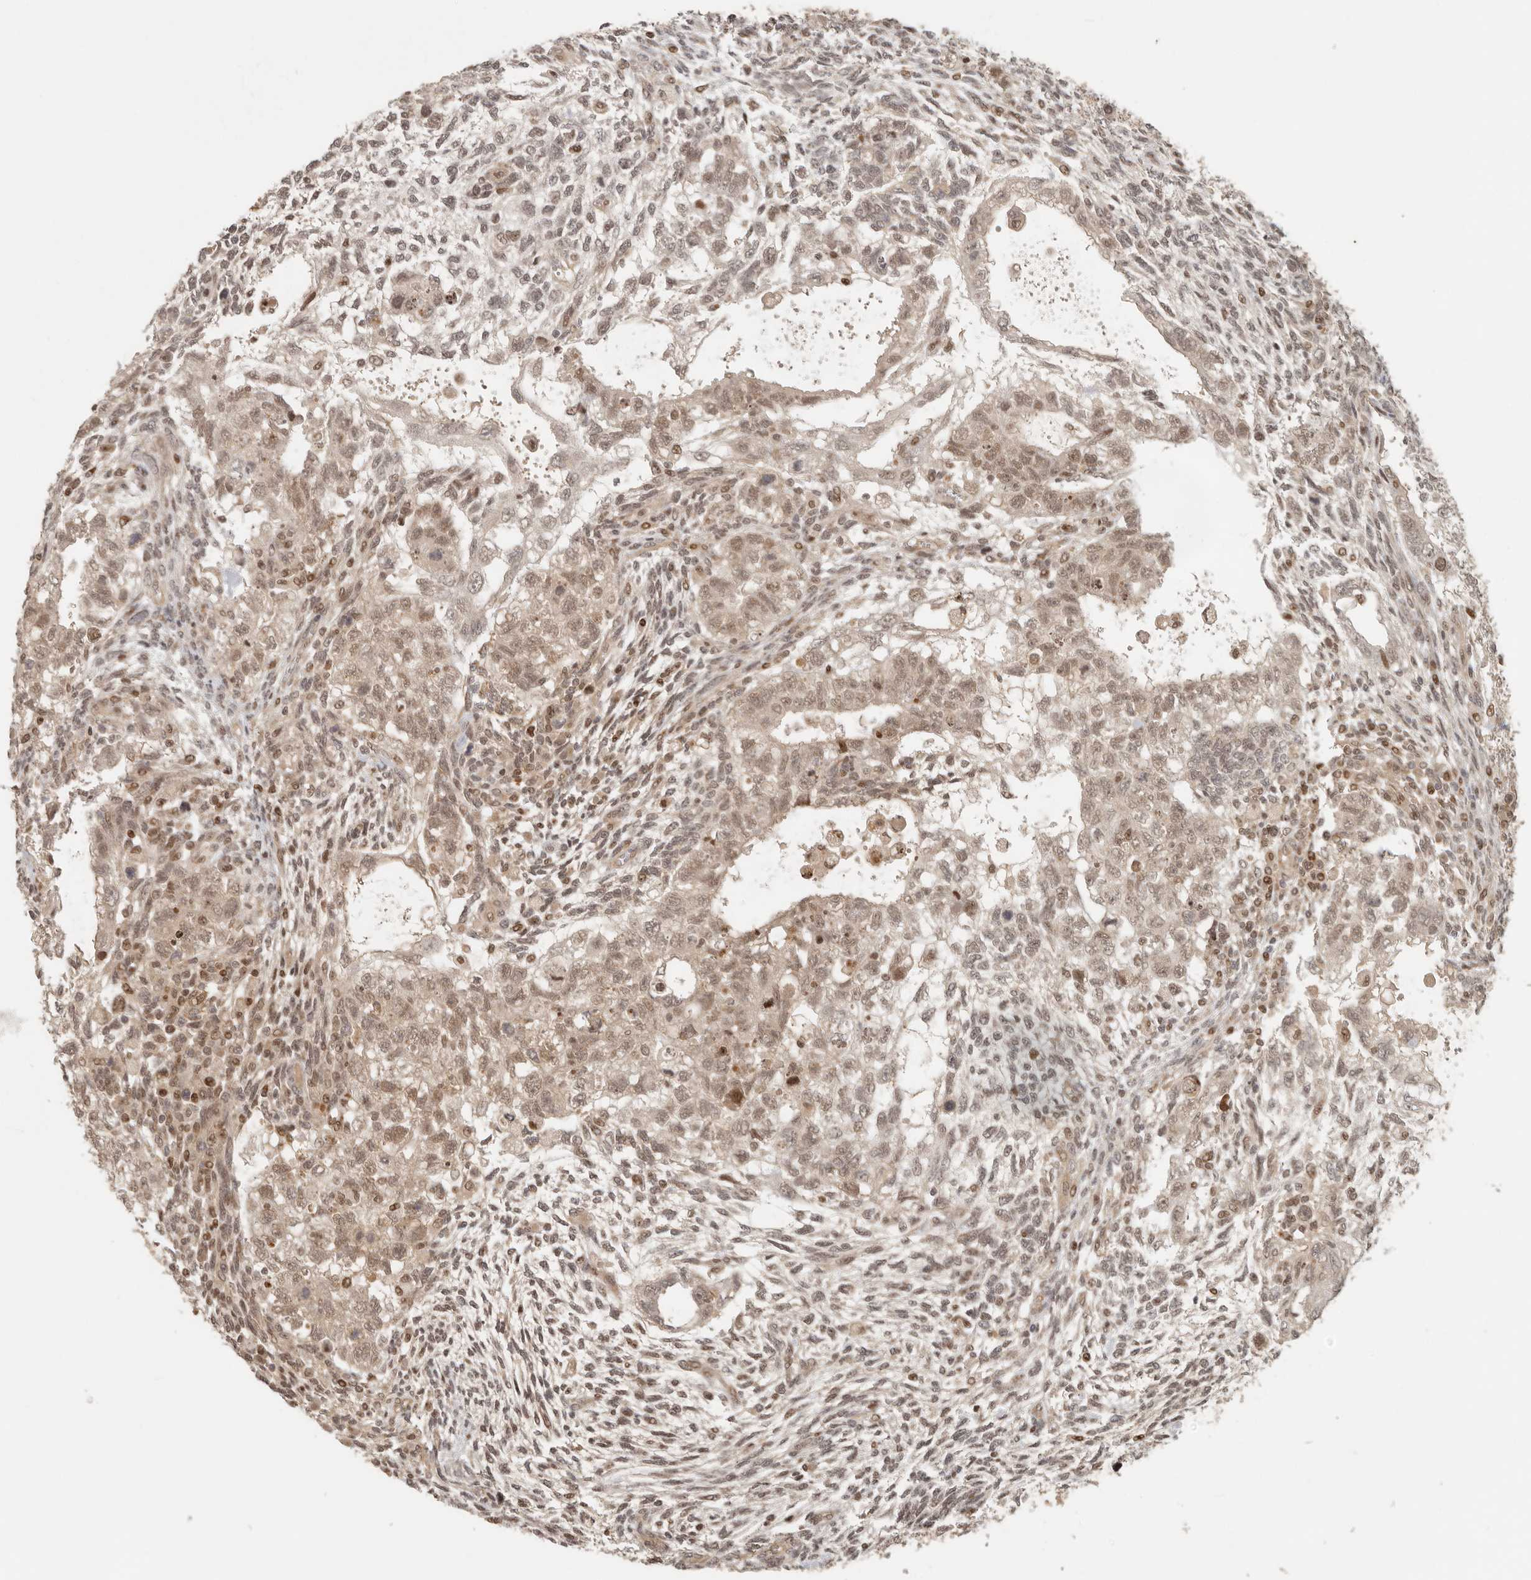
{"staining": {"intensity": "moderate", "quantity": ">75%", "location": "nuclear"}, "tissue": "testis cancer", "cell_type": "Tumor cells", "image_type": "cancer", "snomed": [{"axis": "morphology", "description": "Carcinoma, Embryonal, NOS"}, {"axis": "topography", "description": "Testis"}], "caption": "Testis cancer tissue shows moderate nuclear positivity in approximately >75% of tumor cells", "gene": "PSMA5", "patient": {"sex": "male", "age": 37}}